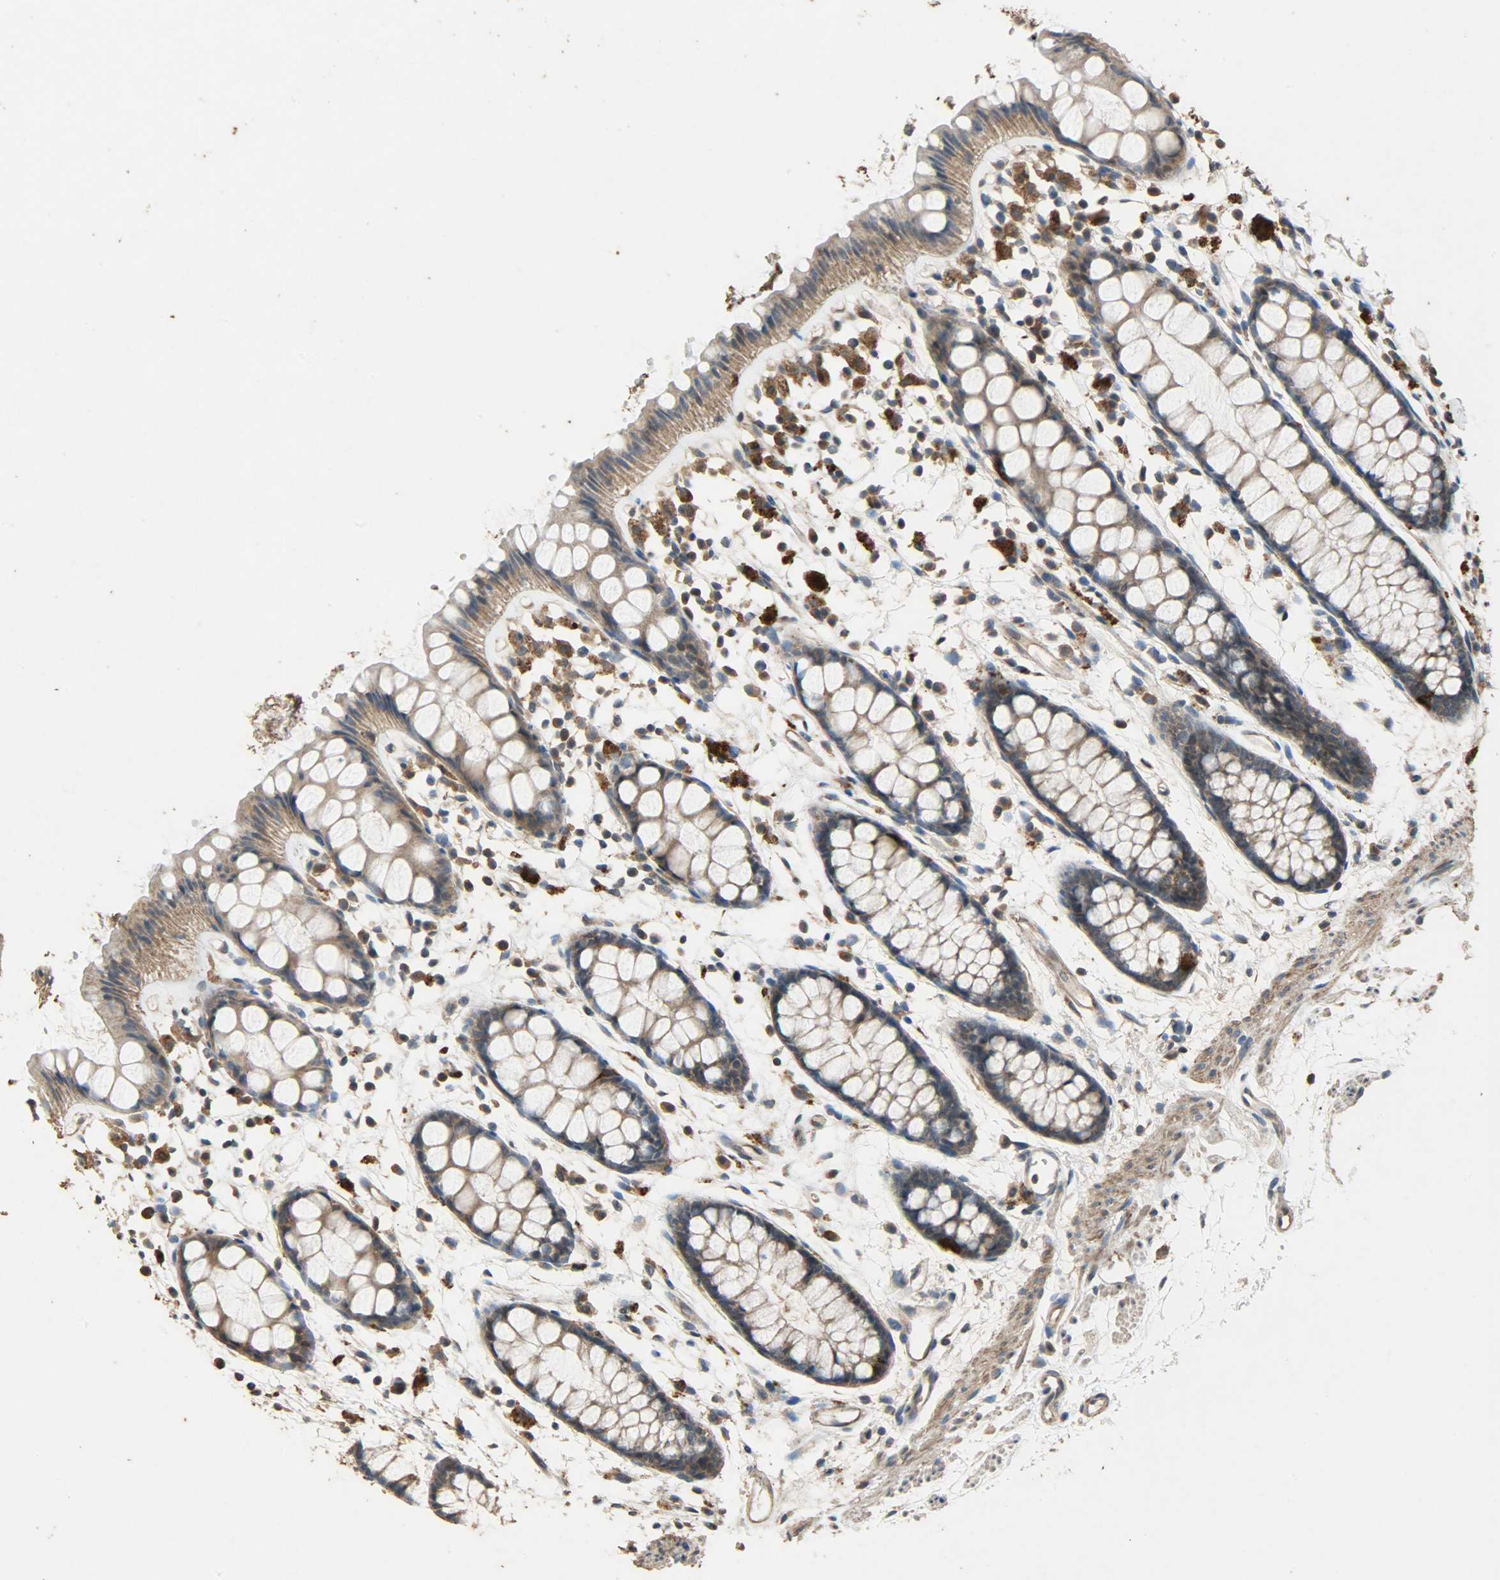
{"staining": {"intensity": "moderate", "quantity": ">75%", "location": "cytoplasmic/membranous"}, "tissue": "rectum", "cell_type": "Glandular cells", "image_type": "normal", "snomed": [{"axis": "morphology", "description": "Normal tissue, NOS"}, {"axis": "topography", "description": "Rectum"}], "caption": "Glandular cells show moderate cytoplasmic/membranous staining in approximately >75% of cells in unremarkable rectum.", "gene": "CDKN2C", "patient": {"sex": "female", "age": 66}}